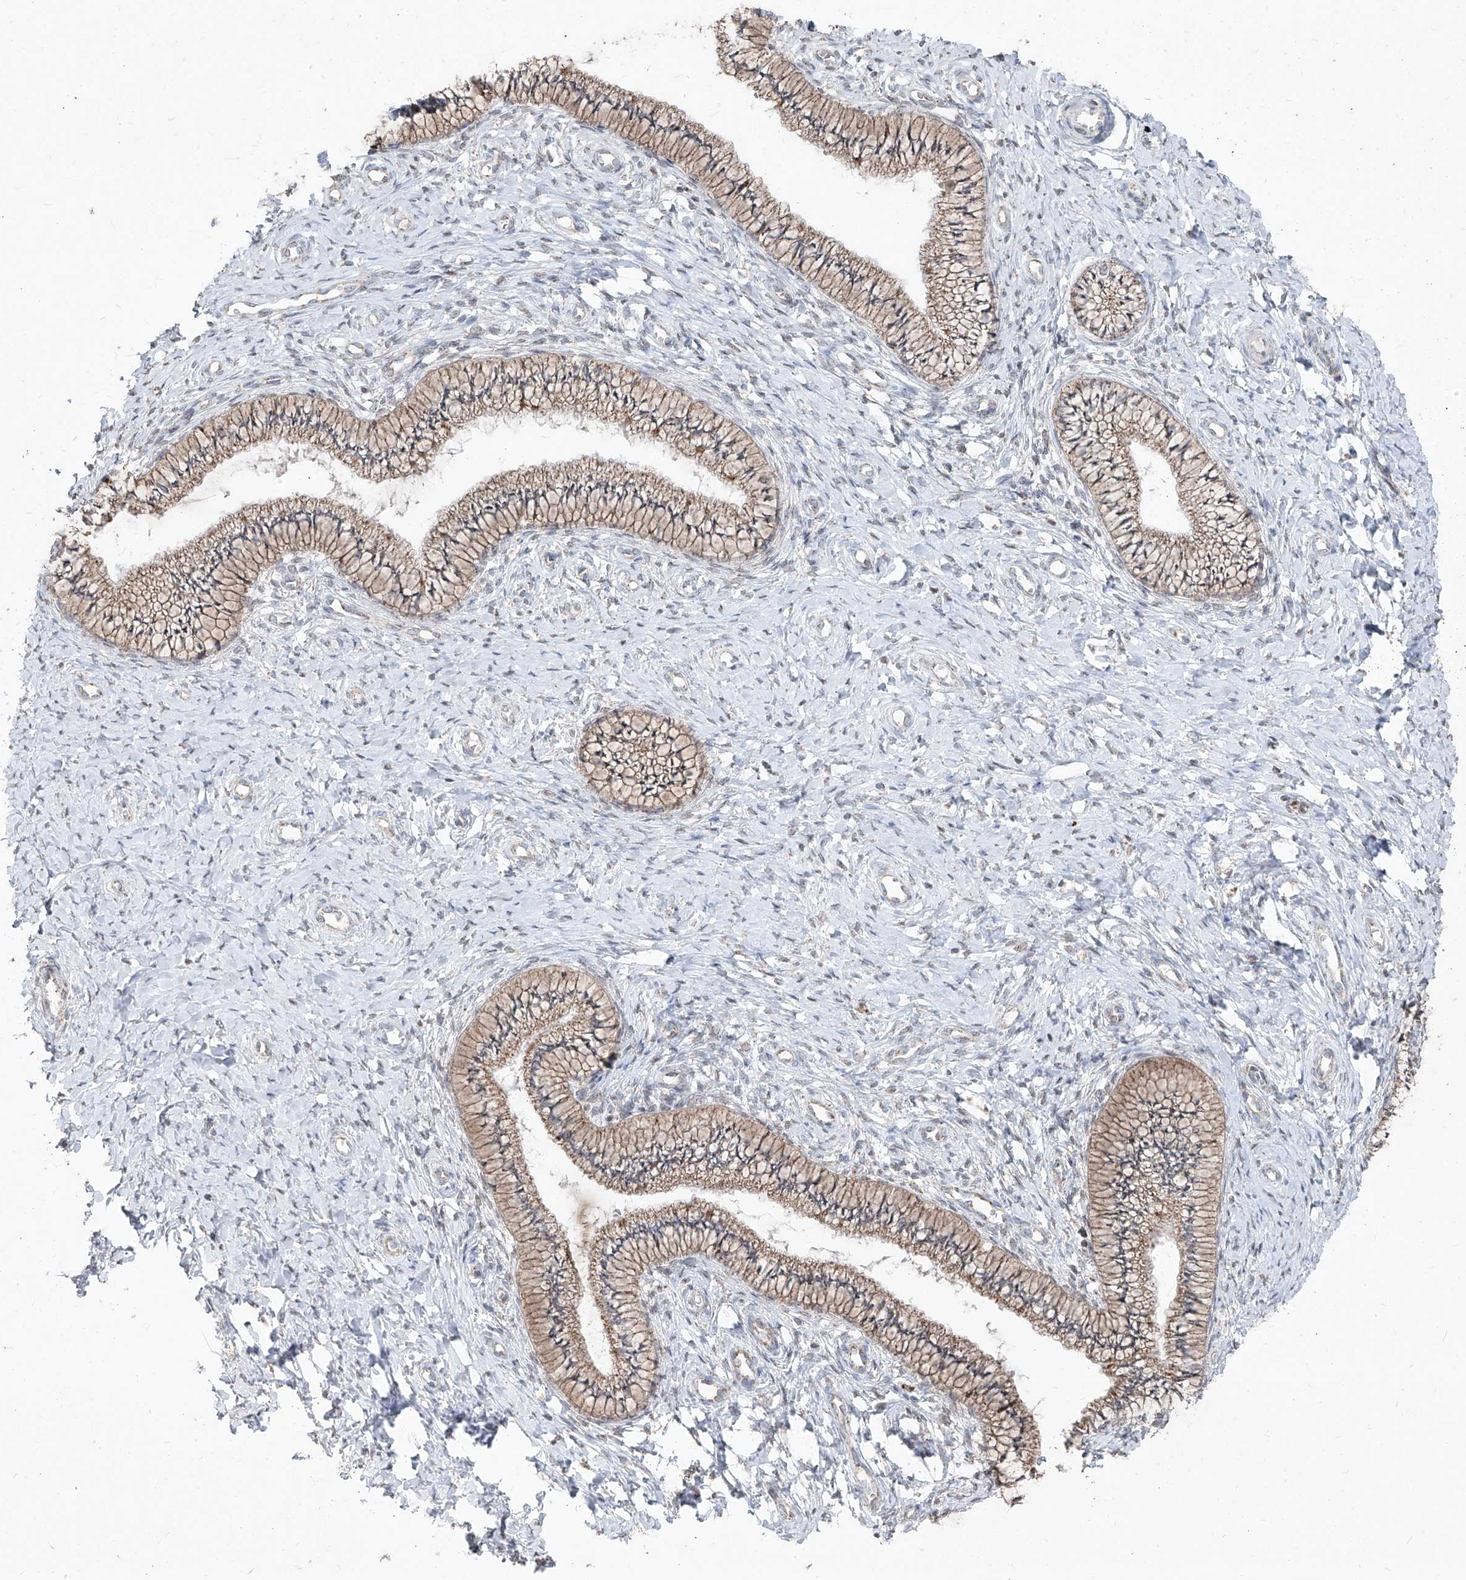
{"staining": {"intensity": "moderate", "quantity": ">75%", "location": "cytoplasmic/membranous"}, "tissue": "cervix", "cell_type": "Glandular cells", "image_type": "normal", "snomed": [{"axis": "morphology", "description": "Normal tissue, NOS"}, {"axis": "topography", "description": "Cervix"}], "caption": "Immunohistochemical staining of normal human cervix demonstrates >75% levels of moderate cytoplasmic/membranous protein expression in approximately >75% of glandular cells.", "gene": "NDUFB3", "patient": {"sex": "female", "age": 36}}